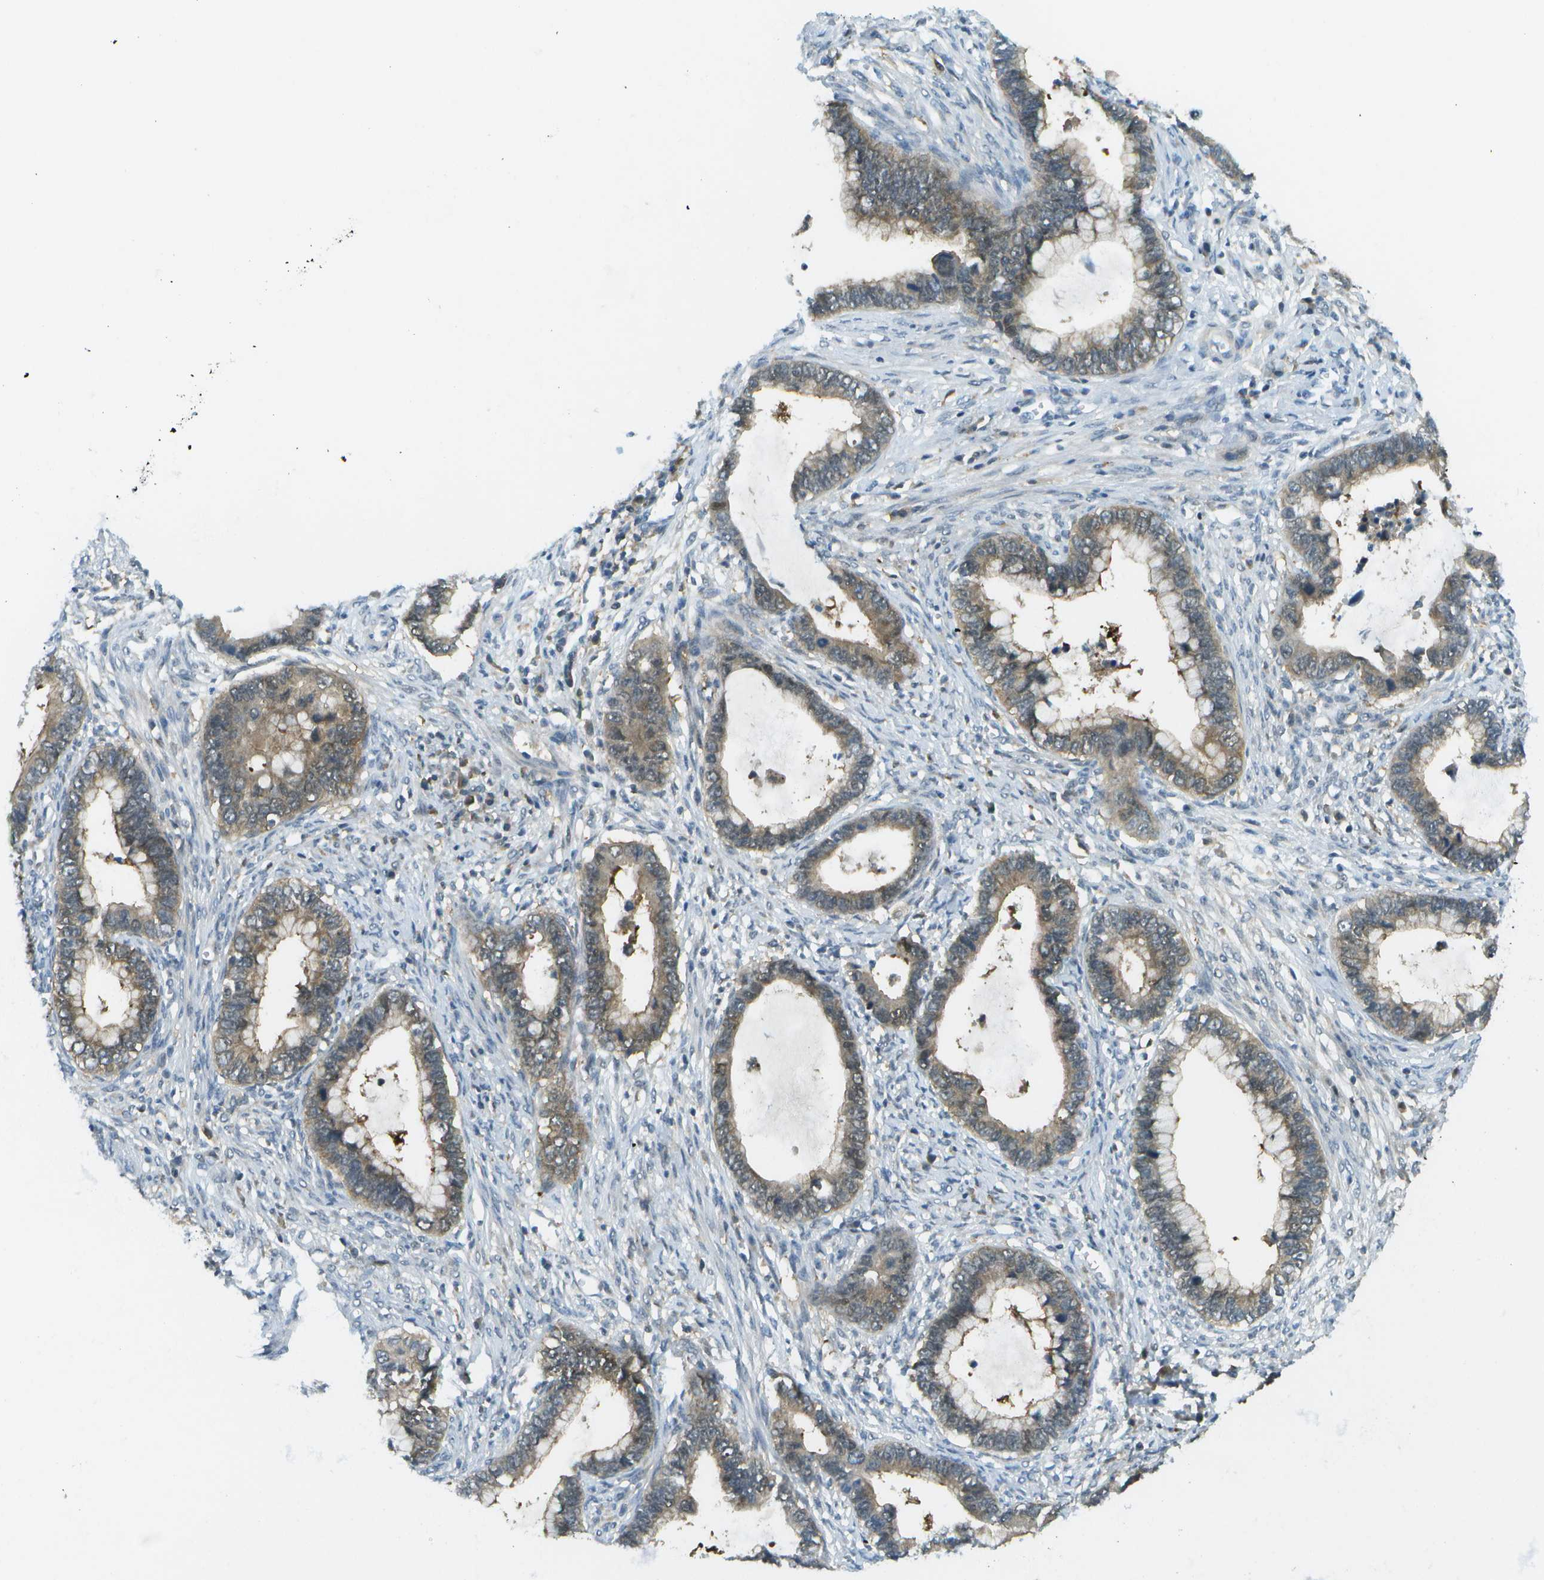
{"staining": {"intensity": "moderate", "quantity": ">75%", "location": "cytoplasmic/membranous"}, "tissue": "cervical cancer", "cell_type": "Tumor cells", "image_type": "cancer", "snomed": [{"axis": "morphology", "description": "Adenocarcinoma, NOS"}, {"axis": "topography", "description": "Cervix"}], "caption": "Protein staining of cervical cancer tissue demonstrates moderate cytoplasmic/membranous positivity in about >75% of tumor cells.", "gene": "CDH23", "patient": {"sex": "female", "age": 44}}